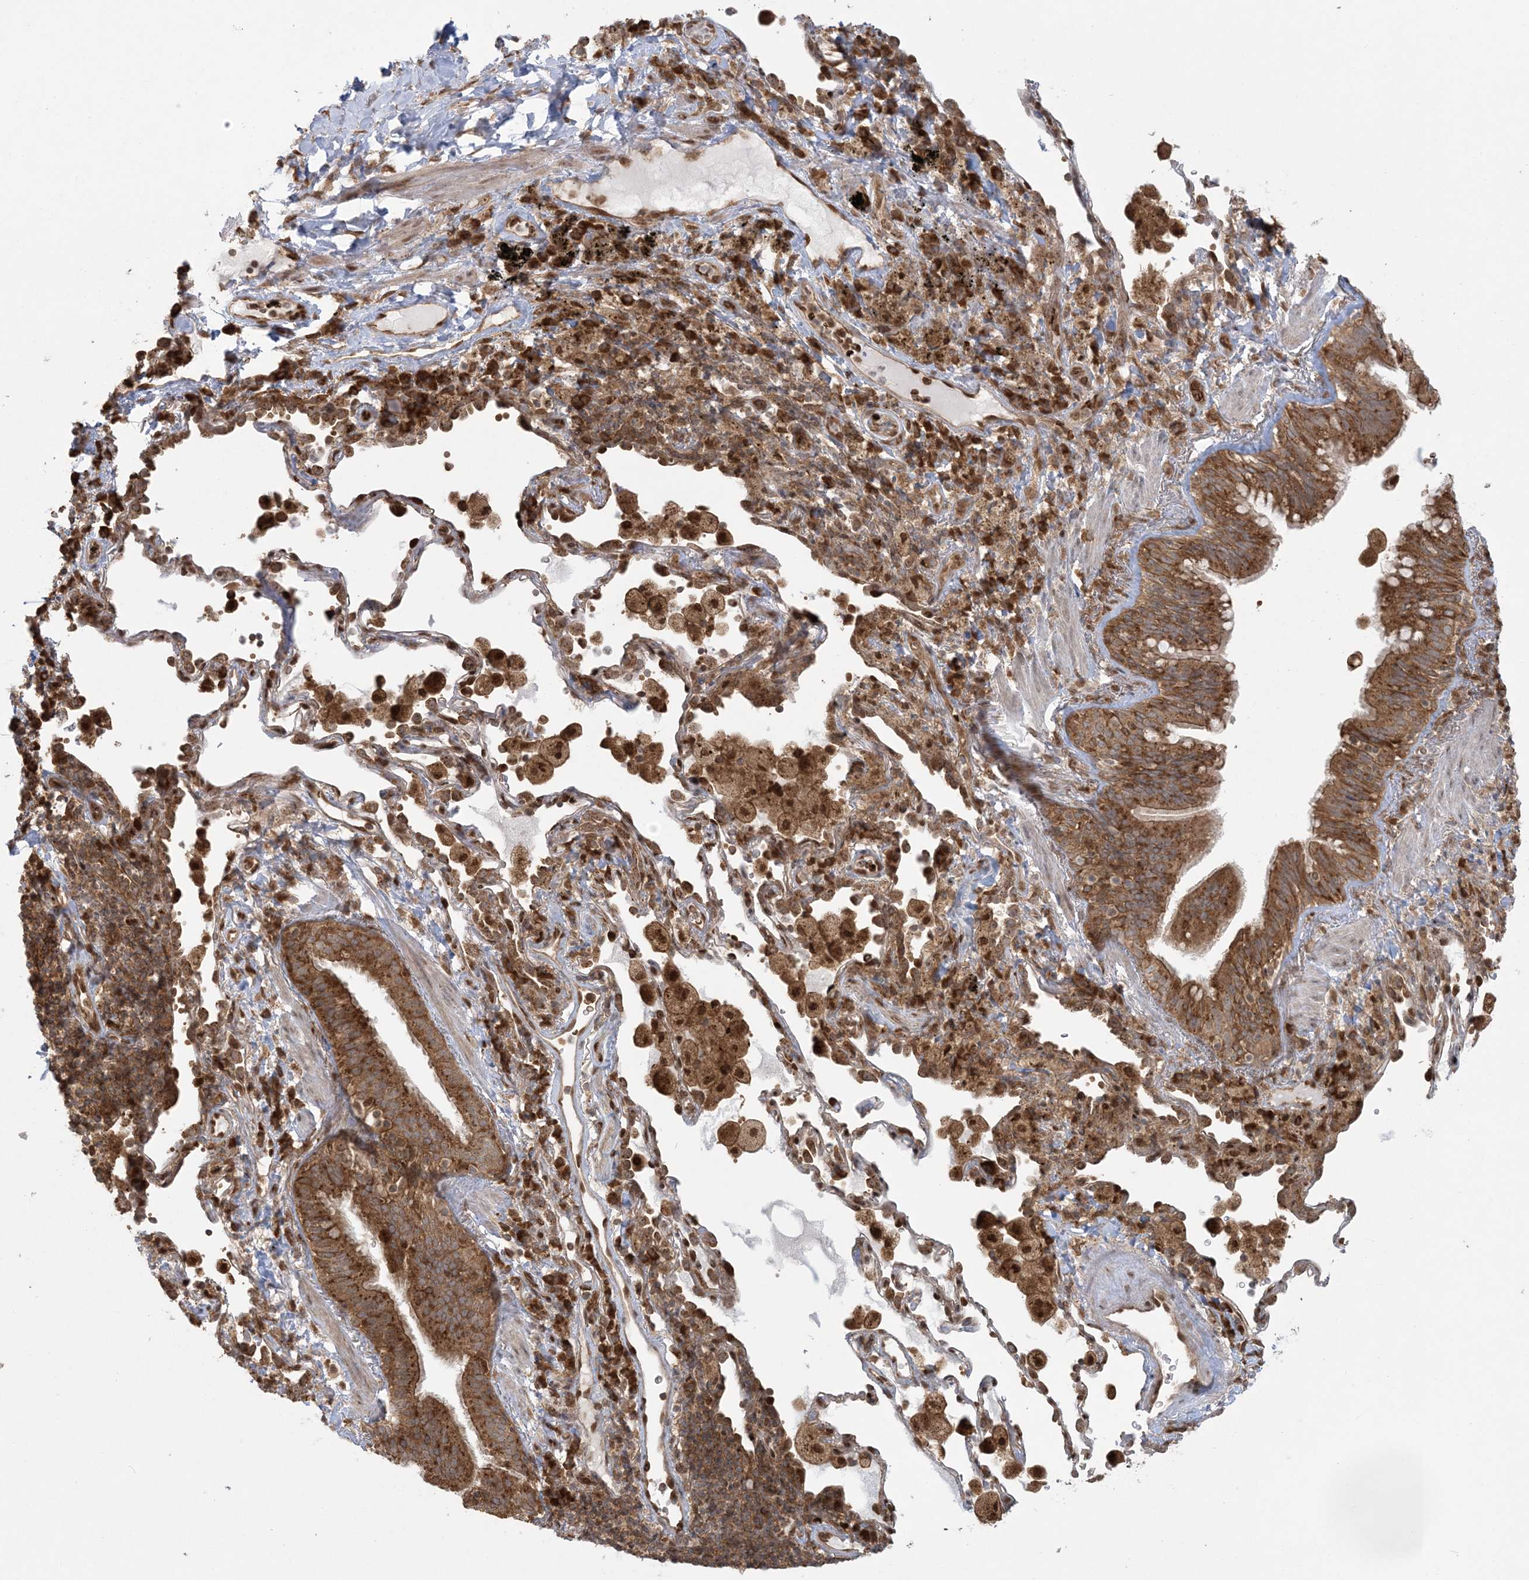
{"staining": {"intensity": "moderate", "quantity": ">75%", "location": "cytoplasmic/membranous"}, "tissue": "bronchus", "cell_type": "Respiratory epithelial cells", "image_type": "normal", "snomed": [{"axis": "morphology", "description": "Normal tissue, NOS"}, {"axis": "morphology", "description": "Adenocarcinoma, NOS"}, {"axis": "topography", "description": "Bronchus"}, {"axis": "topography", "description": "Lung"}], "caption": "Bronchus stained for a protein (brown) exhibits moderate cytoplasmic/membranous positive positivity in approximately >75% of respiratory epithelial cells.", "gene": "ABCF3", "patient": {"sex": "male", "age": 54}}